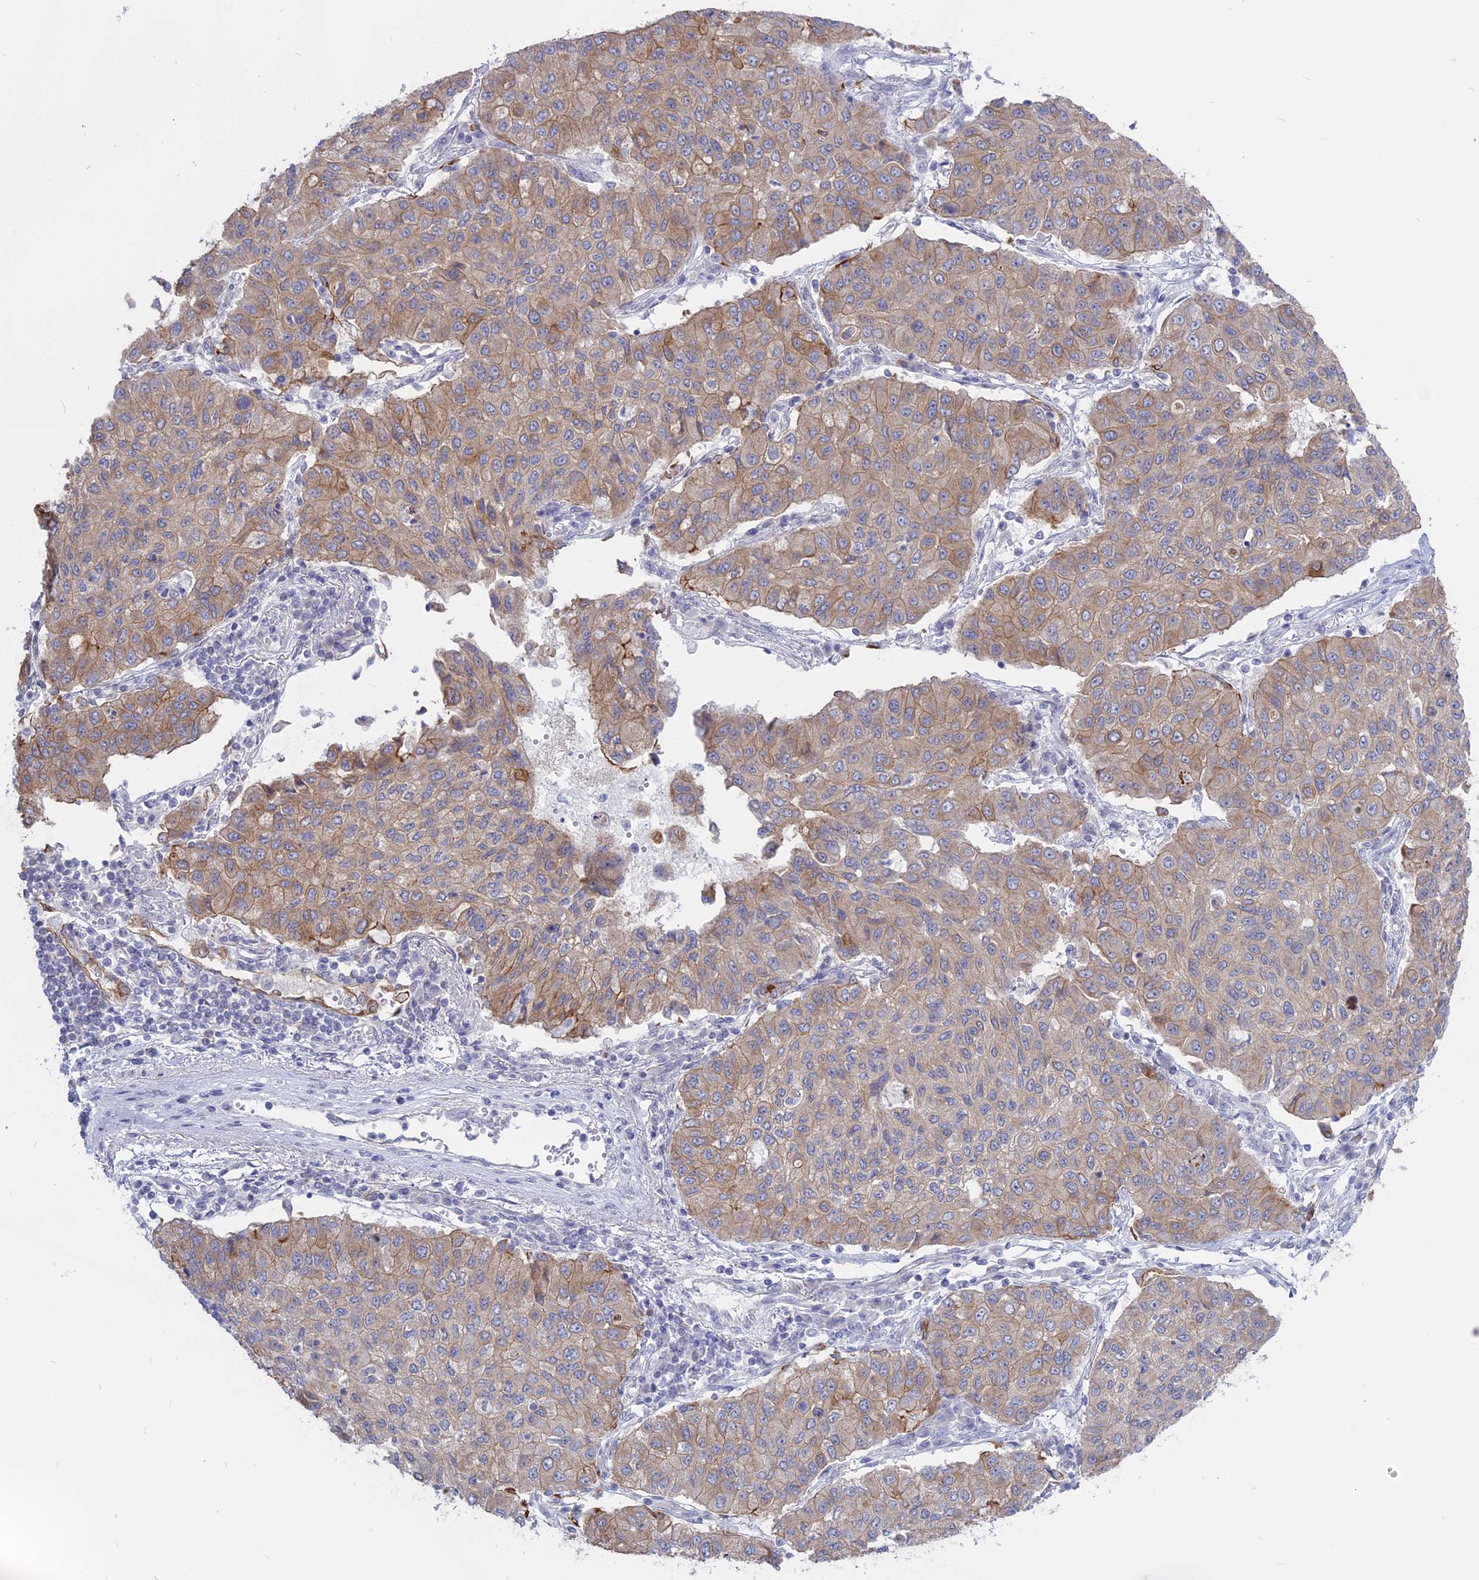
{"staining": {"intensity": "moderate", "quantity": ">75%", "location": "cytoplasmic/membranous"}, "tissue": "lung cancer", "cell_type": "Tumor cells", "image_type": "cancer", "snomed": [{"axis": "morphology", "description": "Squamous cell carcinoma, NOS"}, {"axis": "topography", "description": "Lung"}], "caption": "Immunohistochemistry histopathology image of neoplastic tissue: lung cancer stained using immunohistochemistry reveals medium levels of moderate protein expression localized specifically in the cytoplasmic/membranous of tumor cells, appearing as a cytoplasmic/membranous brown color.", "gene": "MYO5B", "patient": {"sex": "male", "age": 74}}